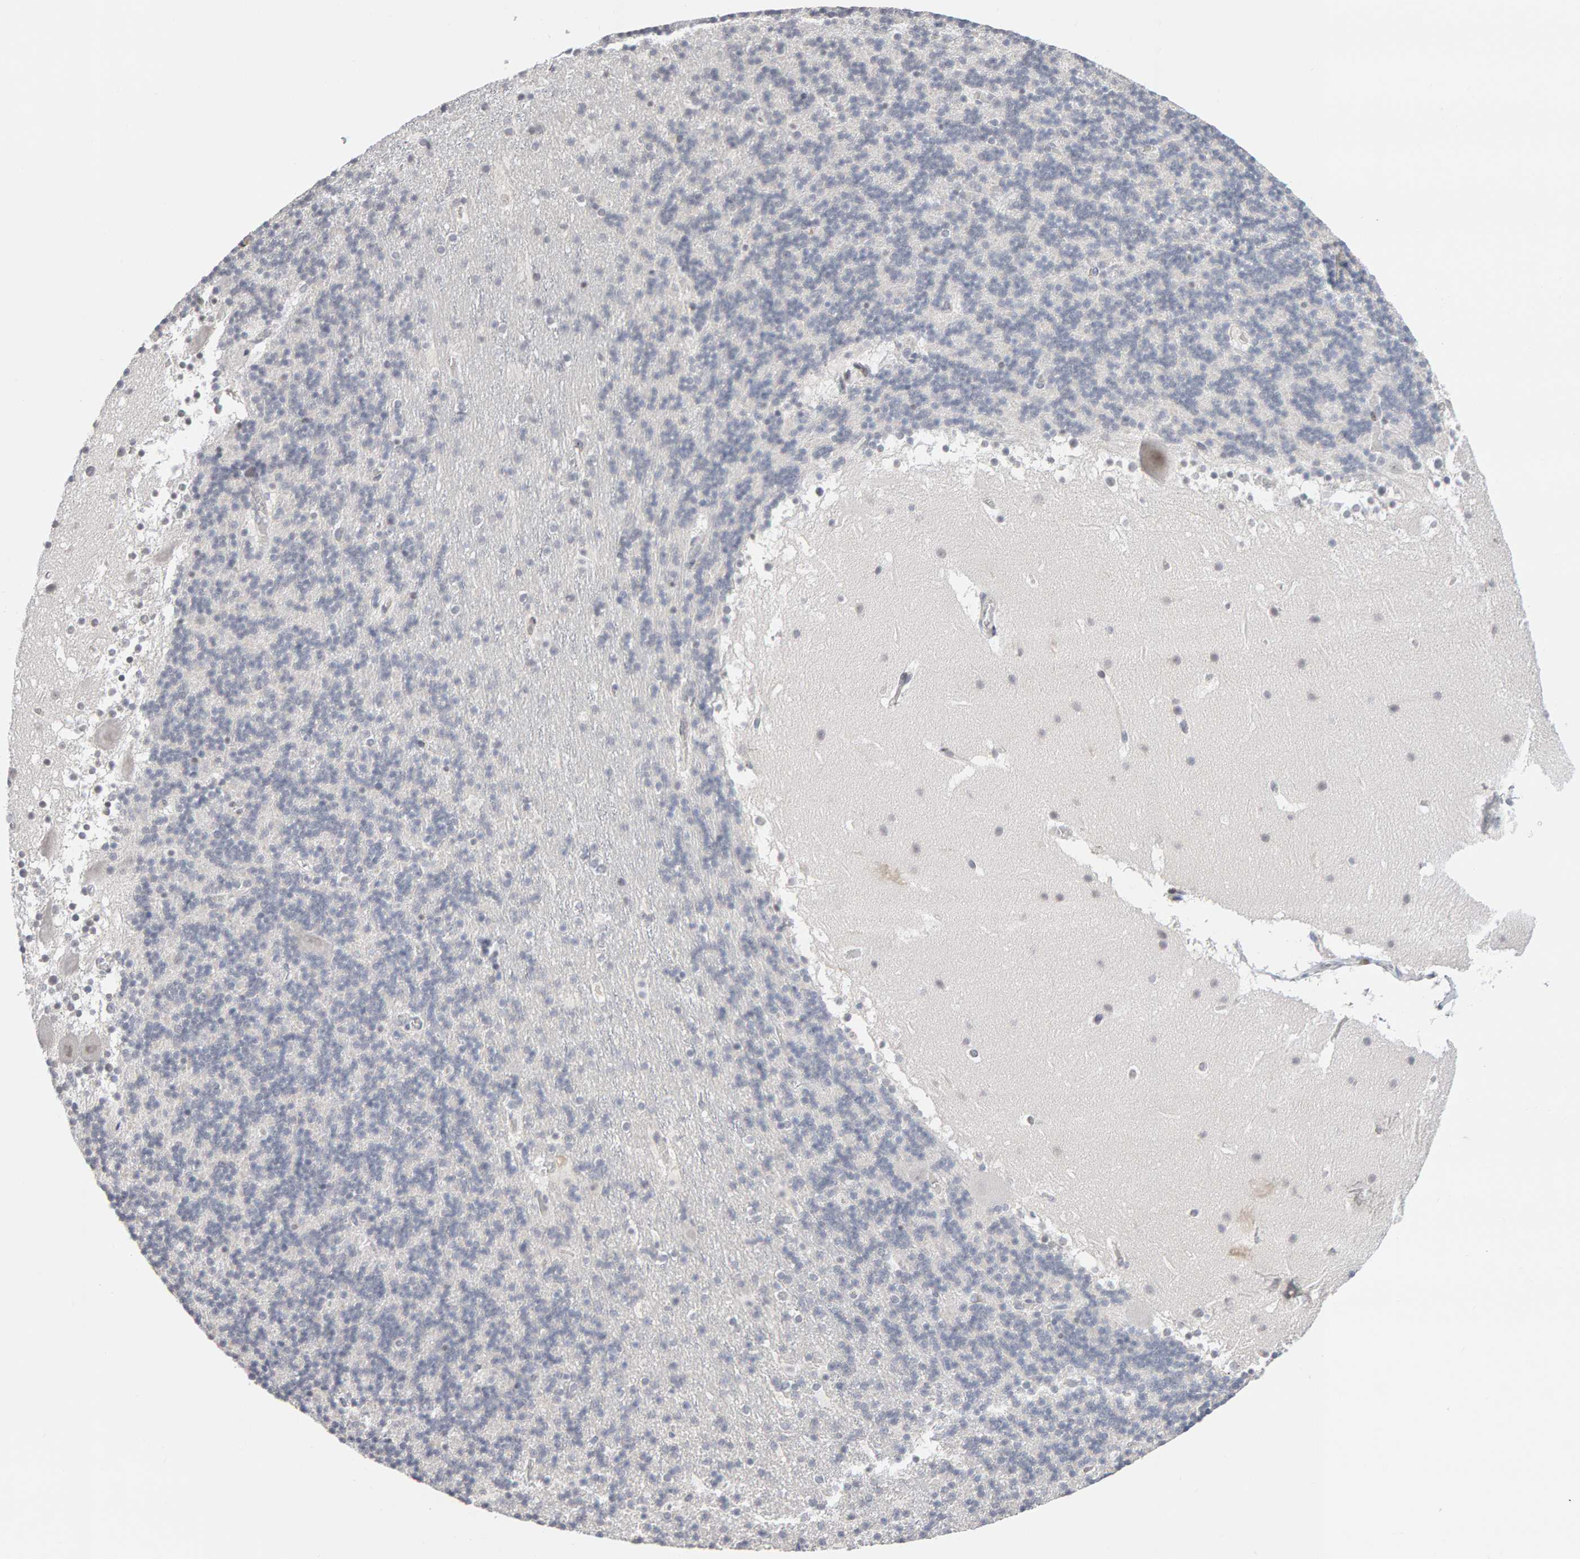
{"staining": {"intensity": "negative", "quantity": "none", "location": "none"}, "tissue": "cerebellum", "cell_type": "Cells in granular layer", "image_type": "normal", "snomed": [{"axis": "morphology", "description": "Normal tissue, NOS"}, {"axis": "topography", "description": "Cerebellum"}], "caption": "Protein analysis of benign cerebellum exhibits no significant positivity in cells in granular layer. The staining is performed using DAB (3,3'-diaminobenzidine) brown chromogen with nuclei counter-stained in using hematoxylin.", "gene": "HNF4A", "patient": {"sex": "male", "age": 45}}